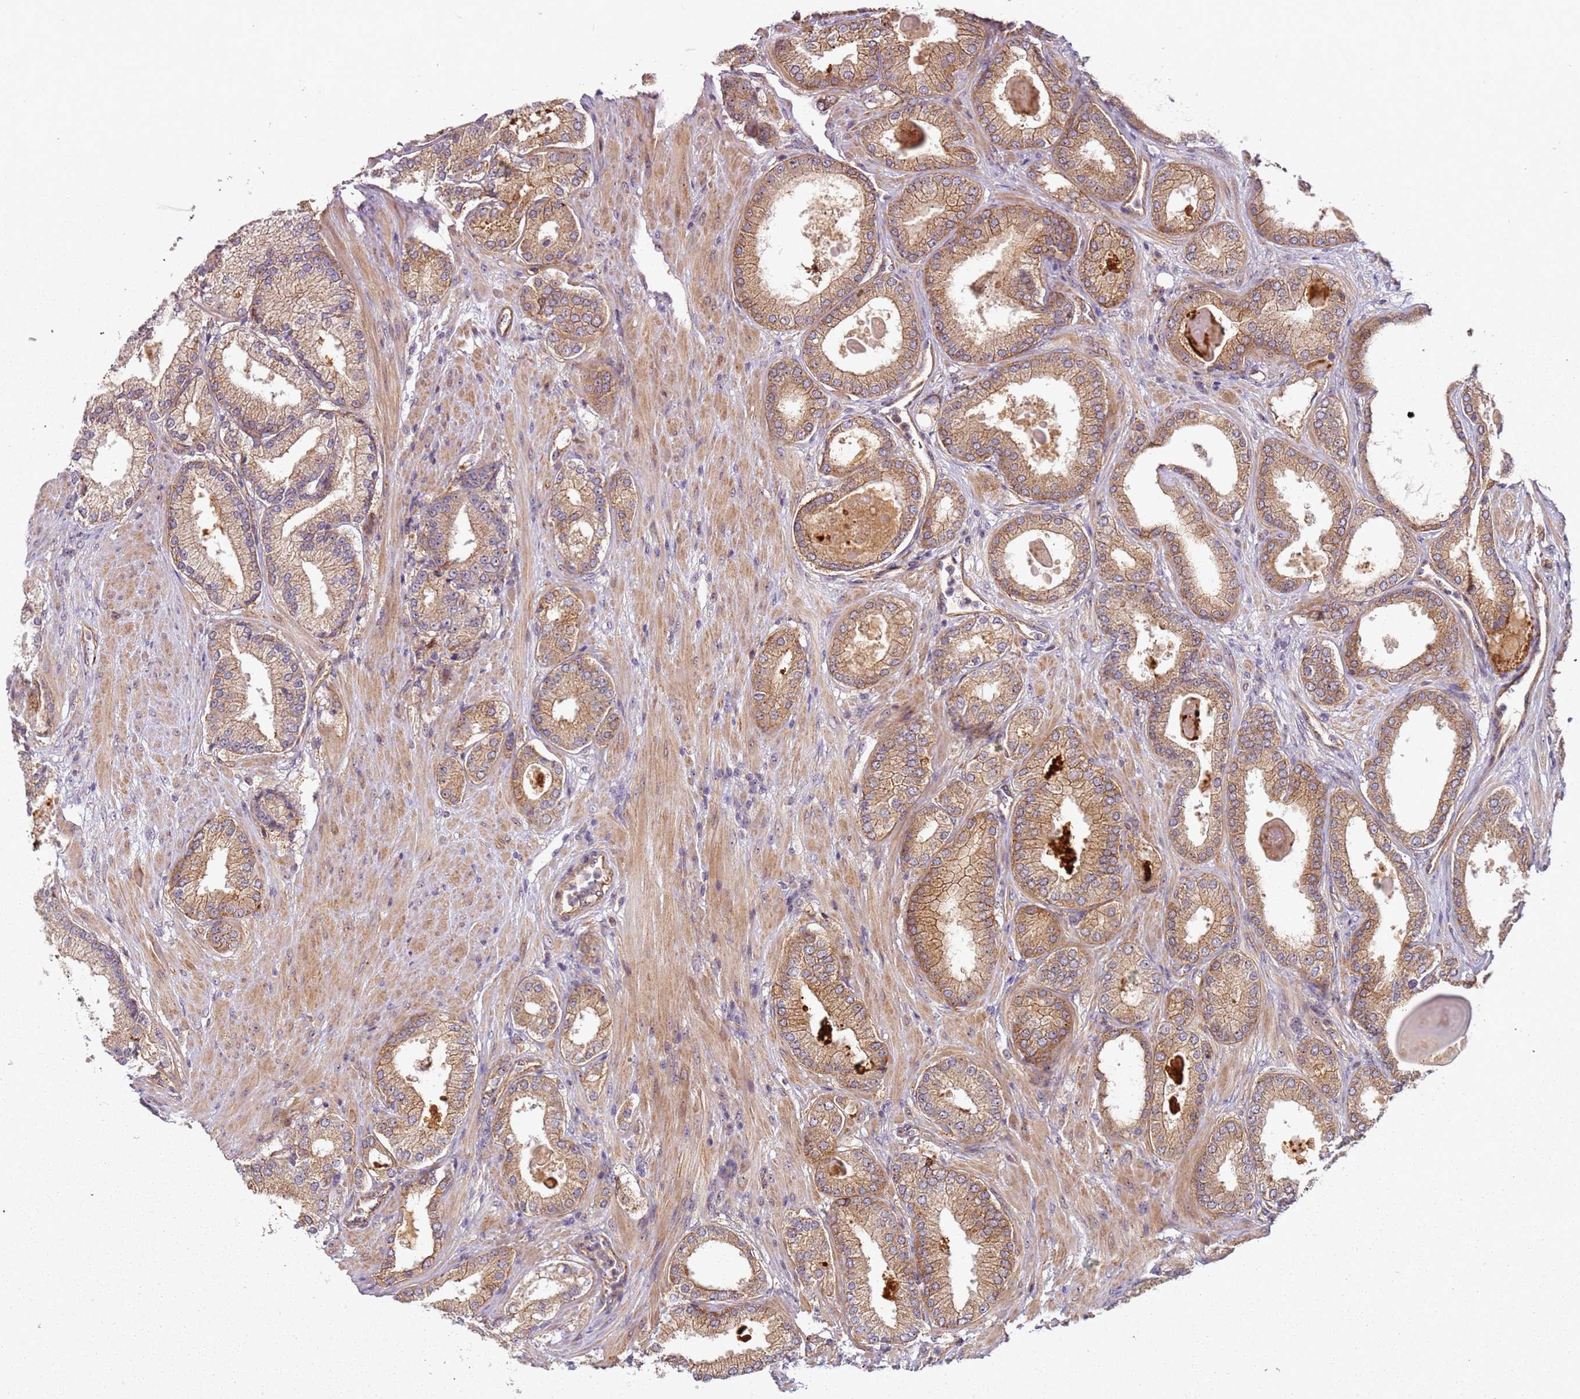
{"staining": {"intensity": "moderate", "quantity": ">75%", "location": "cytoplasmic/membranous"}, "tissue": "prostate cancer", "cell_type": "Tumor cells", "image_type": "cancer", "snomed": [{"axis": "morphology", "description": "Adenocarcinoma, Low grade"}, {"axis": "topography", "description": "Prostate"}], "caption": "High-power microscopy captured an IHC image of low-grade adenocarcinoma (prostate), revealing moderate cytoplasmic/membranous staining in approximately >75% of tumor cells. Immunohistochemistry stains the protein in brown and the nuclei are stained blue.", "gene": "C2CD4B", "patient": {"sex": "male", "age": 59}}